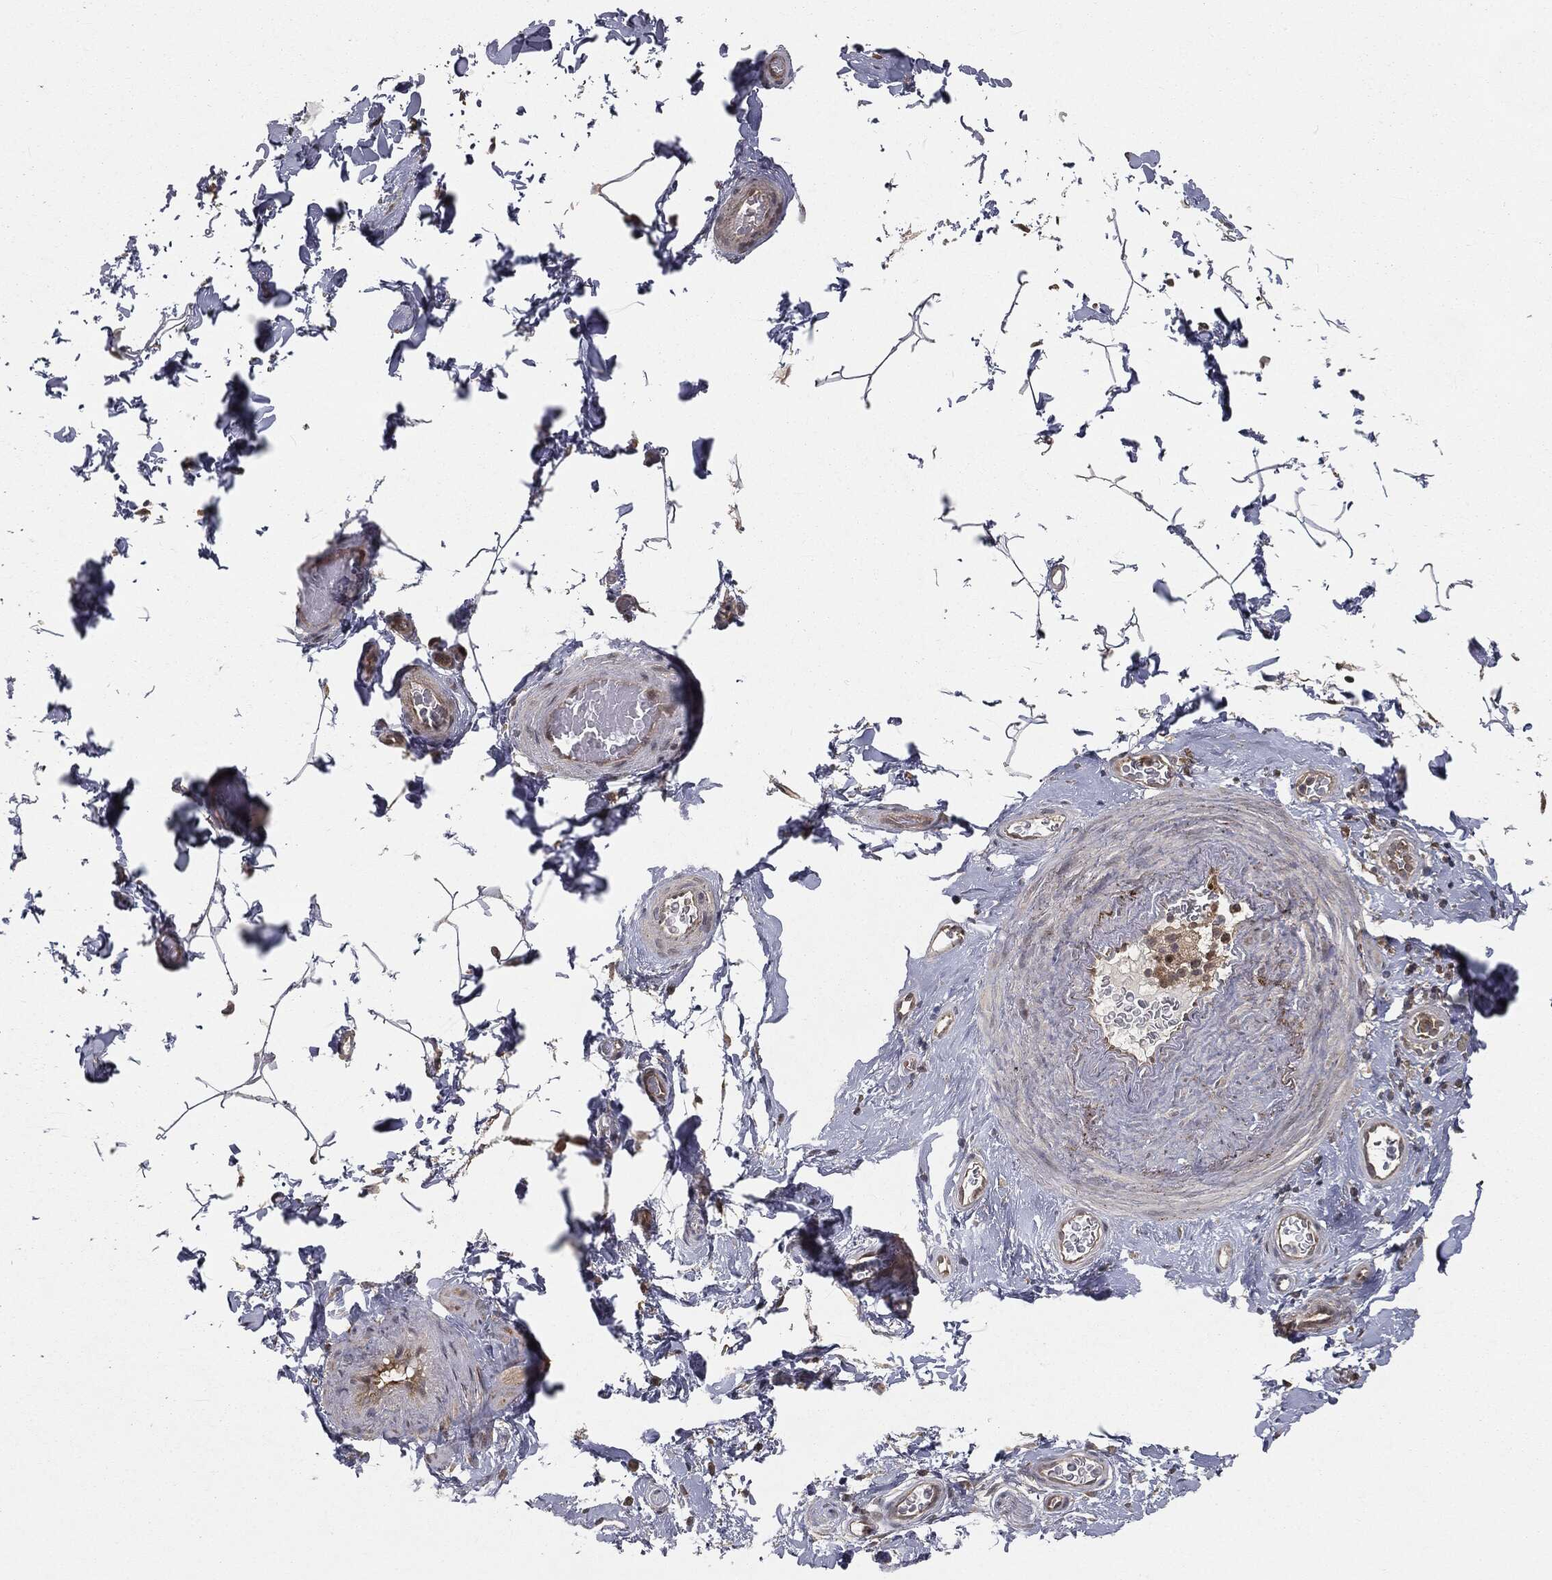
{"staining": {"intensity": "negative", "quantity": "none", "location": "none"}, "tissue": "adipose tissue", "cell_type": "Adipocytes", "image_type": "normal", "snomed": [{"axis": "morphology", "description": "Normal tissue, NOS"}, {"axis": "topography", "description": "Soft tissue"}, {"axis": "topography", "description": "Vascular tissue"}], "caption": "There is no significant positivity in adipocytes of adipose tissue. The staining is performed using DAB brown chromogen with nuclei counter-stained in using hematoxylin.", "gene": "FBXO7", "patient": {"sex": "male", "age": 41}}